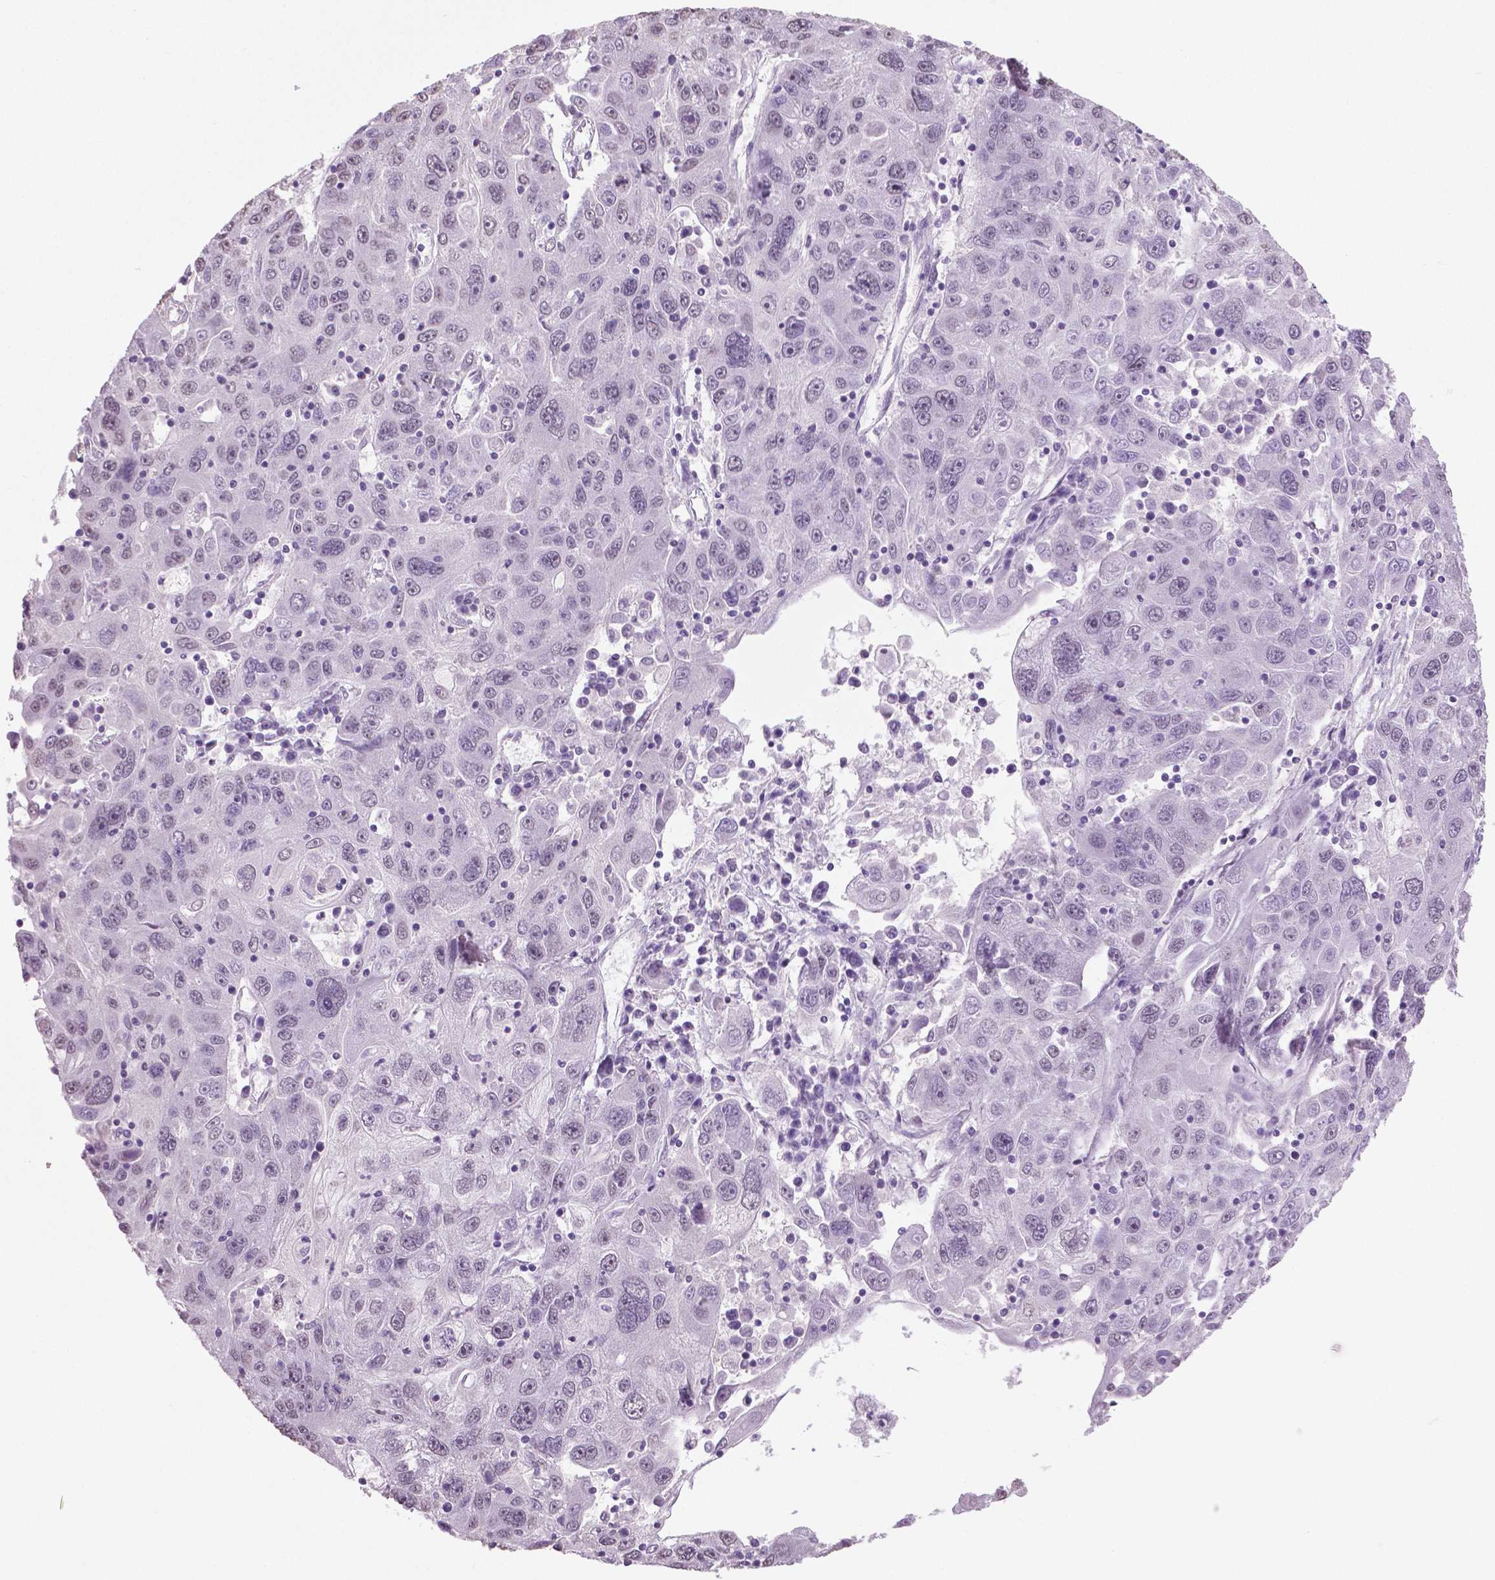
{"staining": {"intensity": "negative", "quantity": "none", "location": "none"}, "tissue": "stomach cancer", "cell_type": "Tumor cells", "image_type": "cancer", "snomed": [{"axis": "morphology", "description": "Adenocarcinoma, NOS"}, {"axis": "topography", "description": "Stomach"}], "caption": "Immunohistochemistry (IHC) of stomach adenocarcinoma exhibits no positivity in tumor cells.", "gene": "IGF2BP1", "patient": {"sex": "male", "age": 56}}